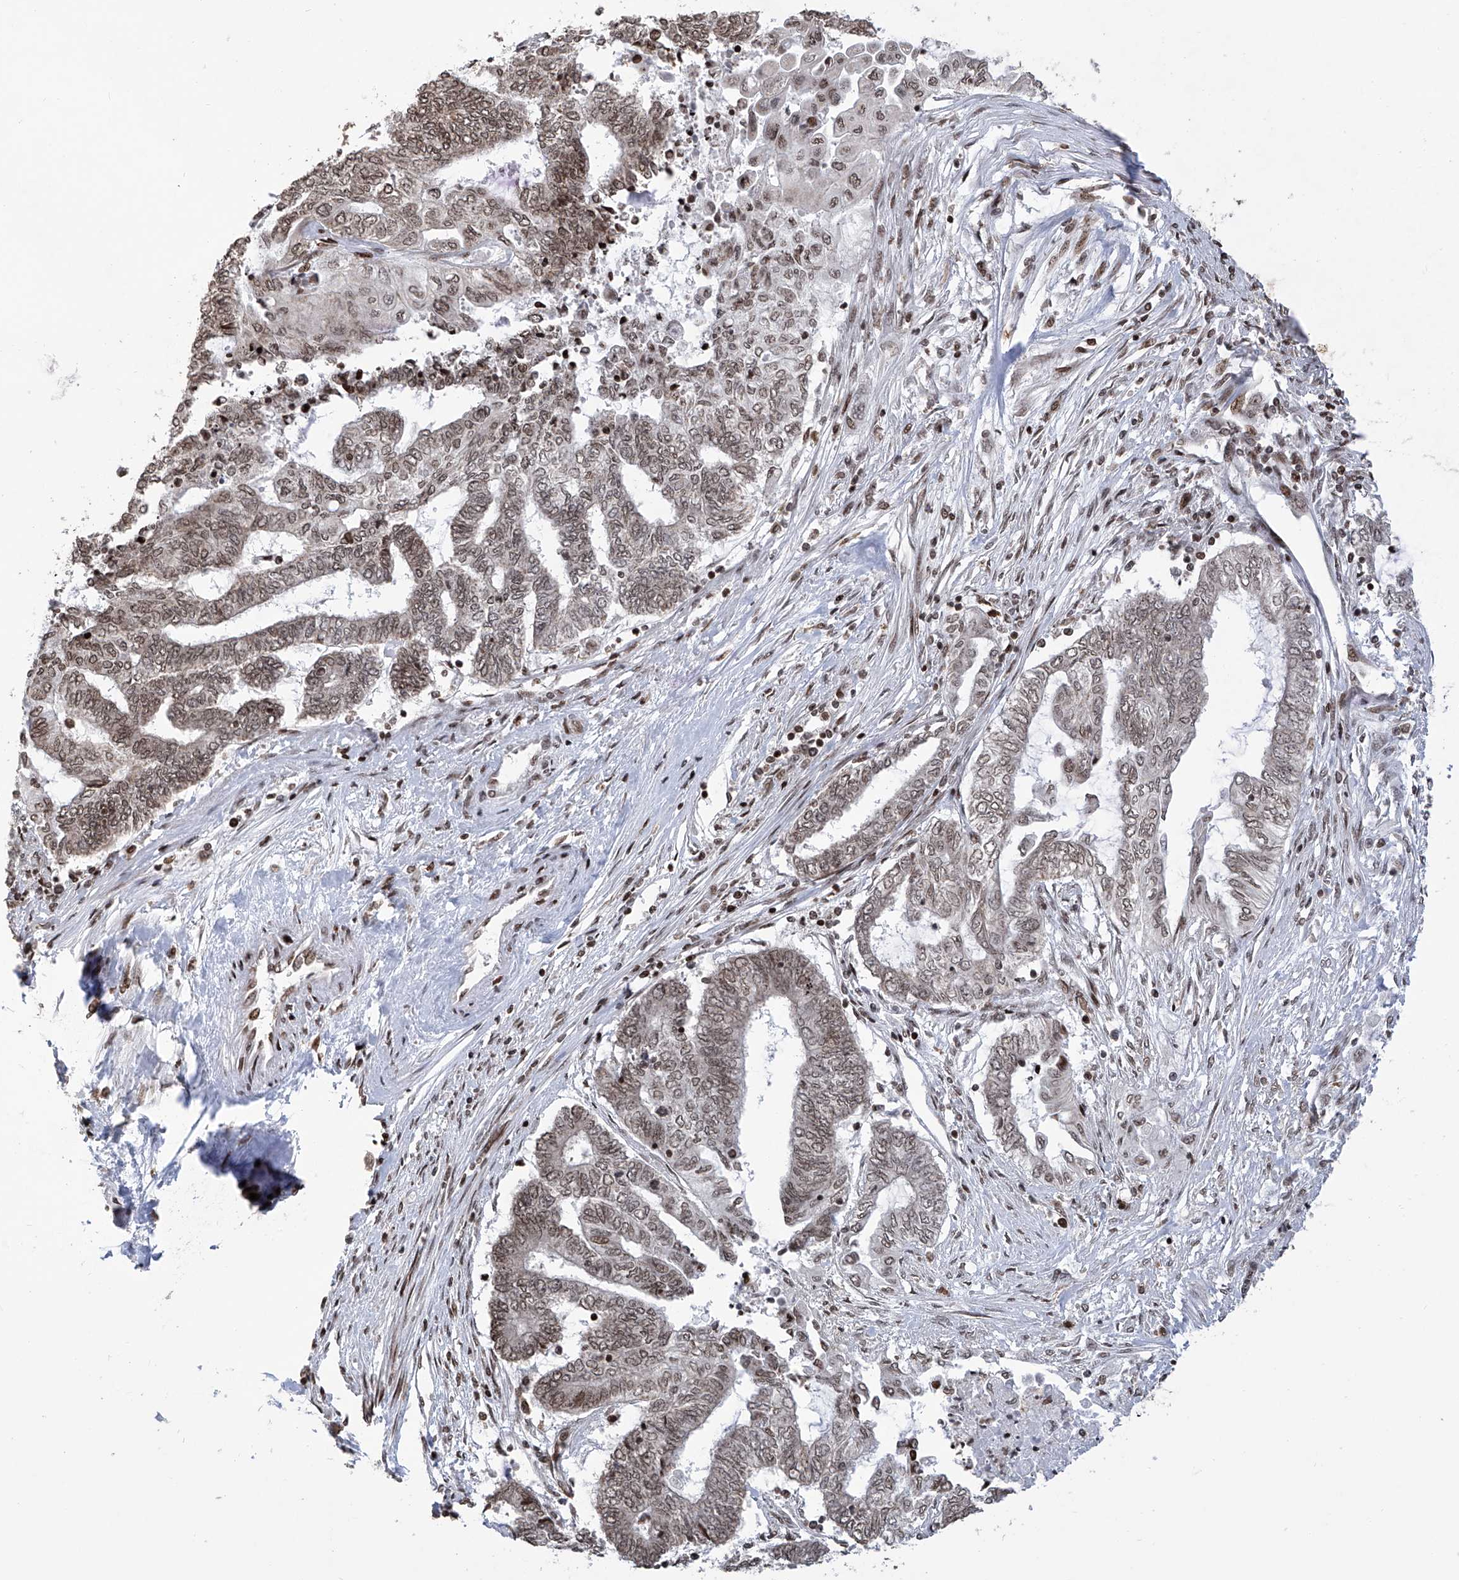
{"staining": {"intensity": "weak", "quantity": ">75%", "location": "nuclear"}, "tissue": "endometrial cancer", "cell_type": "Tumor cells", "image_type": "cancer", "snomed": [{"axis": "morphology", "description": "Adenocarcinoma, NOS"}, {"axis": "topography", "description": "Uterus"}, {"axis": "topography", "description": "Endometrium"}], "caption": "IHC histopathology image of adenocarcinoma (endometrial) stained for a protein (brown), which displays low levels of weak nuclear staining in approximately >75% of tumor cells.", "gene": "PAK1IP1", "patient": {"sex": "female", "age": 70}}